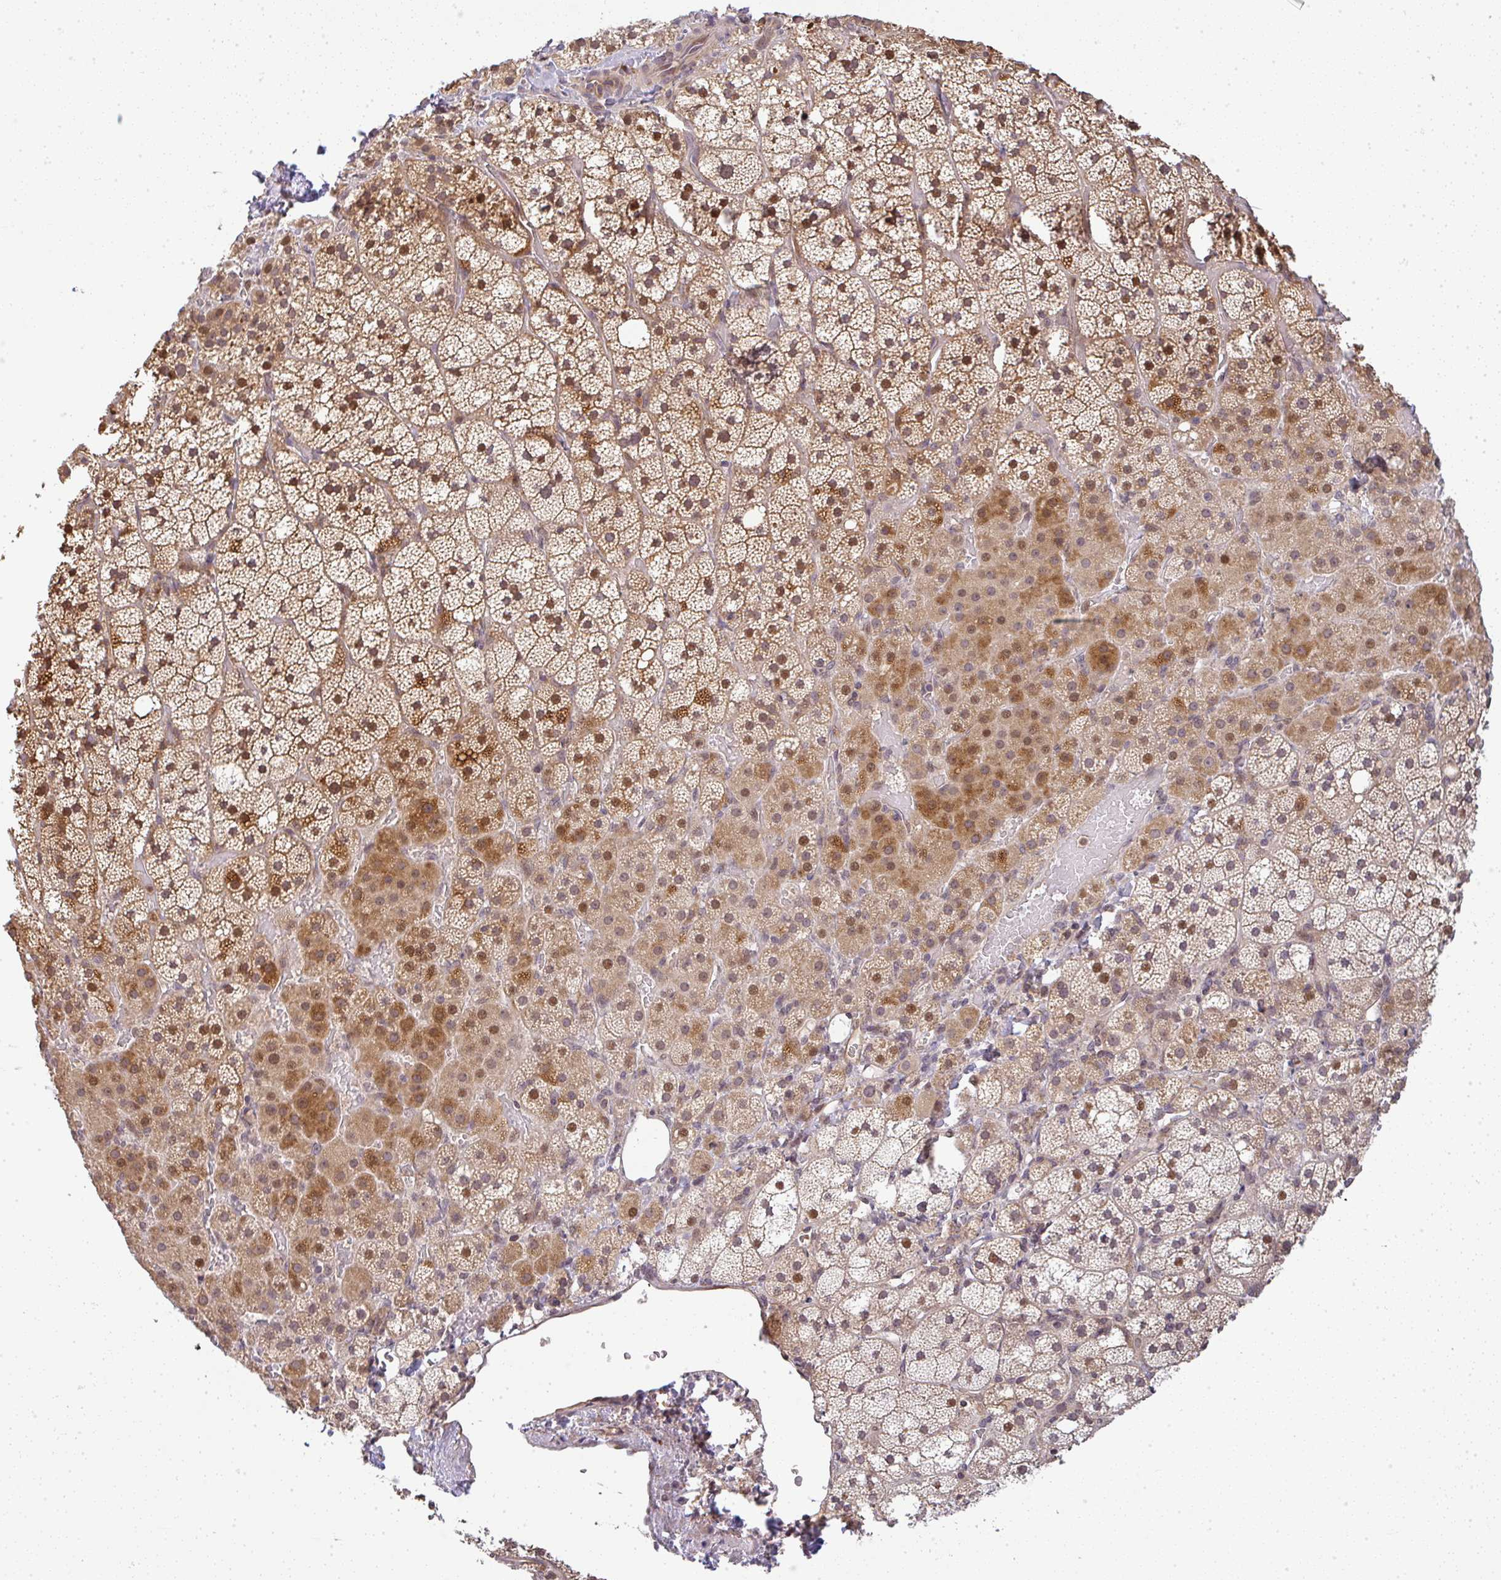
{"staining": {"intensity": "moderate", "quantity": ">75%", "location": "cytoplasmic/membranous,nuclear"}, "tissue": "adrenal gland", "cell_type": "Glandular cells", "image_type": "normal", "snomed": [{"axis": "morphology", "description": "Normal tissue, NOS"}, {"axis": "topography", "description": "Adrenal gland"}], "caption": "Protein expression analysis of unremarkable adrenal gland displays moderate cytoplasmic/membranous,nuclear staining in approximately >75% of glandular cells. (brown staining indicates protein expression, while blue staining denotes nuclei).", "gene": "FAM153A", "patient": {"sex": "male", "age": 53}}